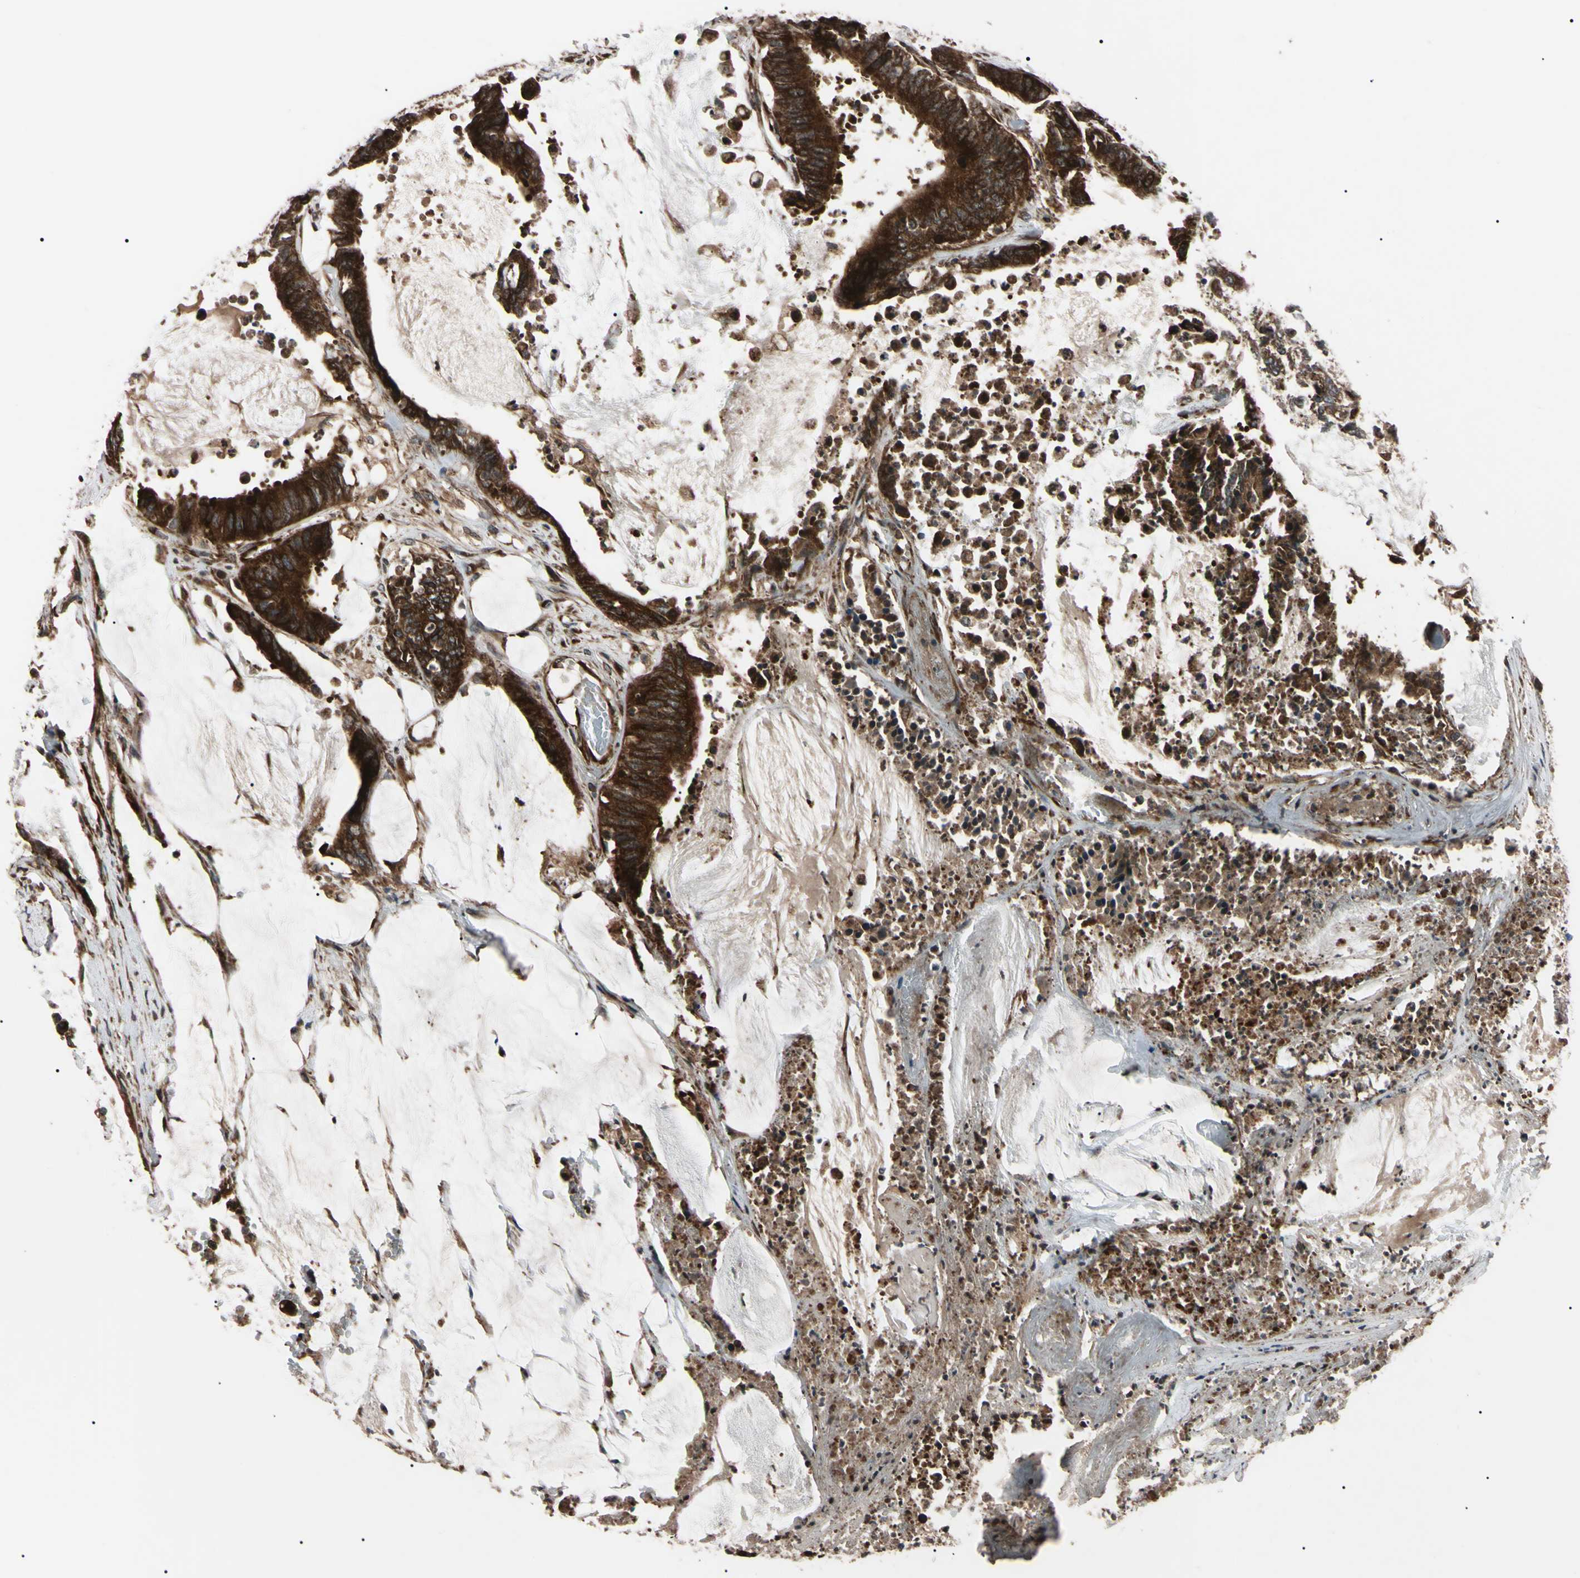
{"staining": {"intensity": "strong", "quantity": ">75%", "location": "cytoplasmic/membranous"}, "tissue": "colorectal cancer", "cell_type": "Tumor cells", "image_type": "cancer", "snomed": [{"axis": "morphology", "description": "Adenocarcinoma, NOS"}, {"axis": "topography", "description": "Rectum"}], "caption": "Brown immunohistochemical staining in colorectal cancer exhibits strong cytoplasmic/membranous expression in about >75% of tumor cells.", "gene": "GUCY1B1", "patient": {"sex": "female", "age": 66}}